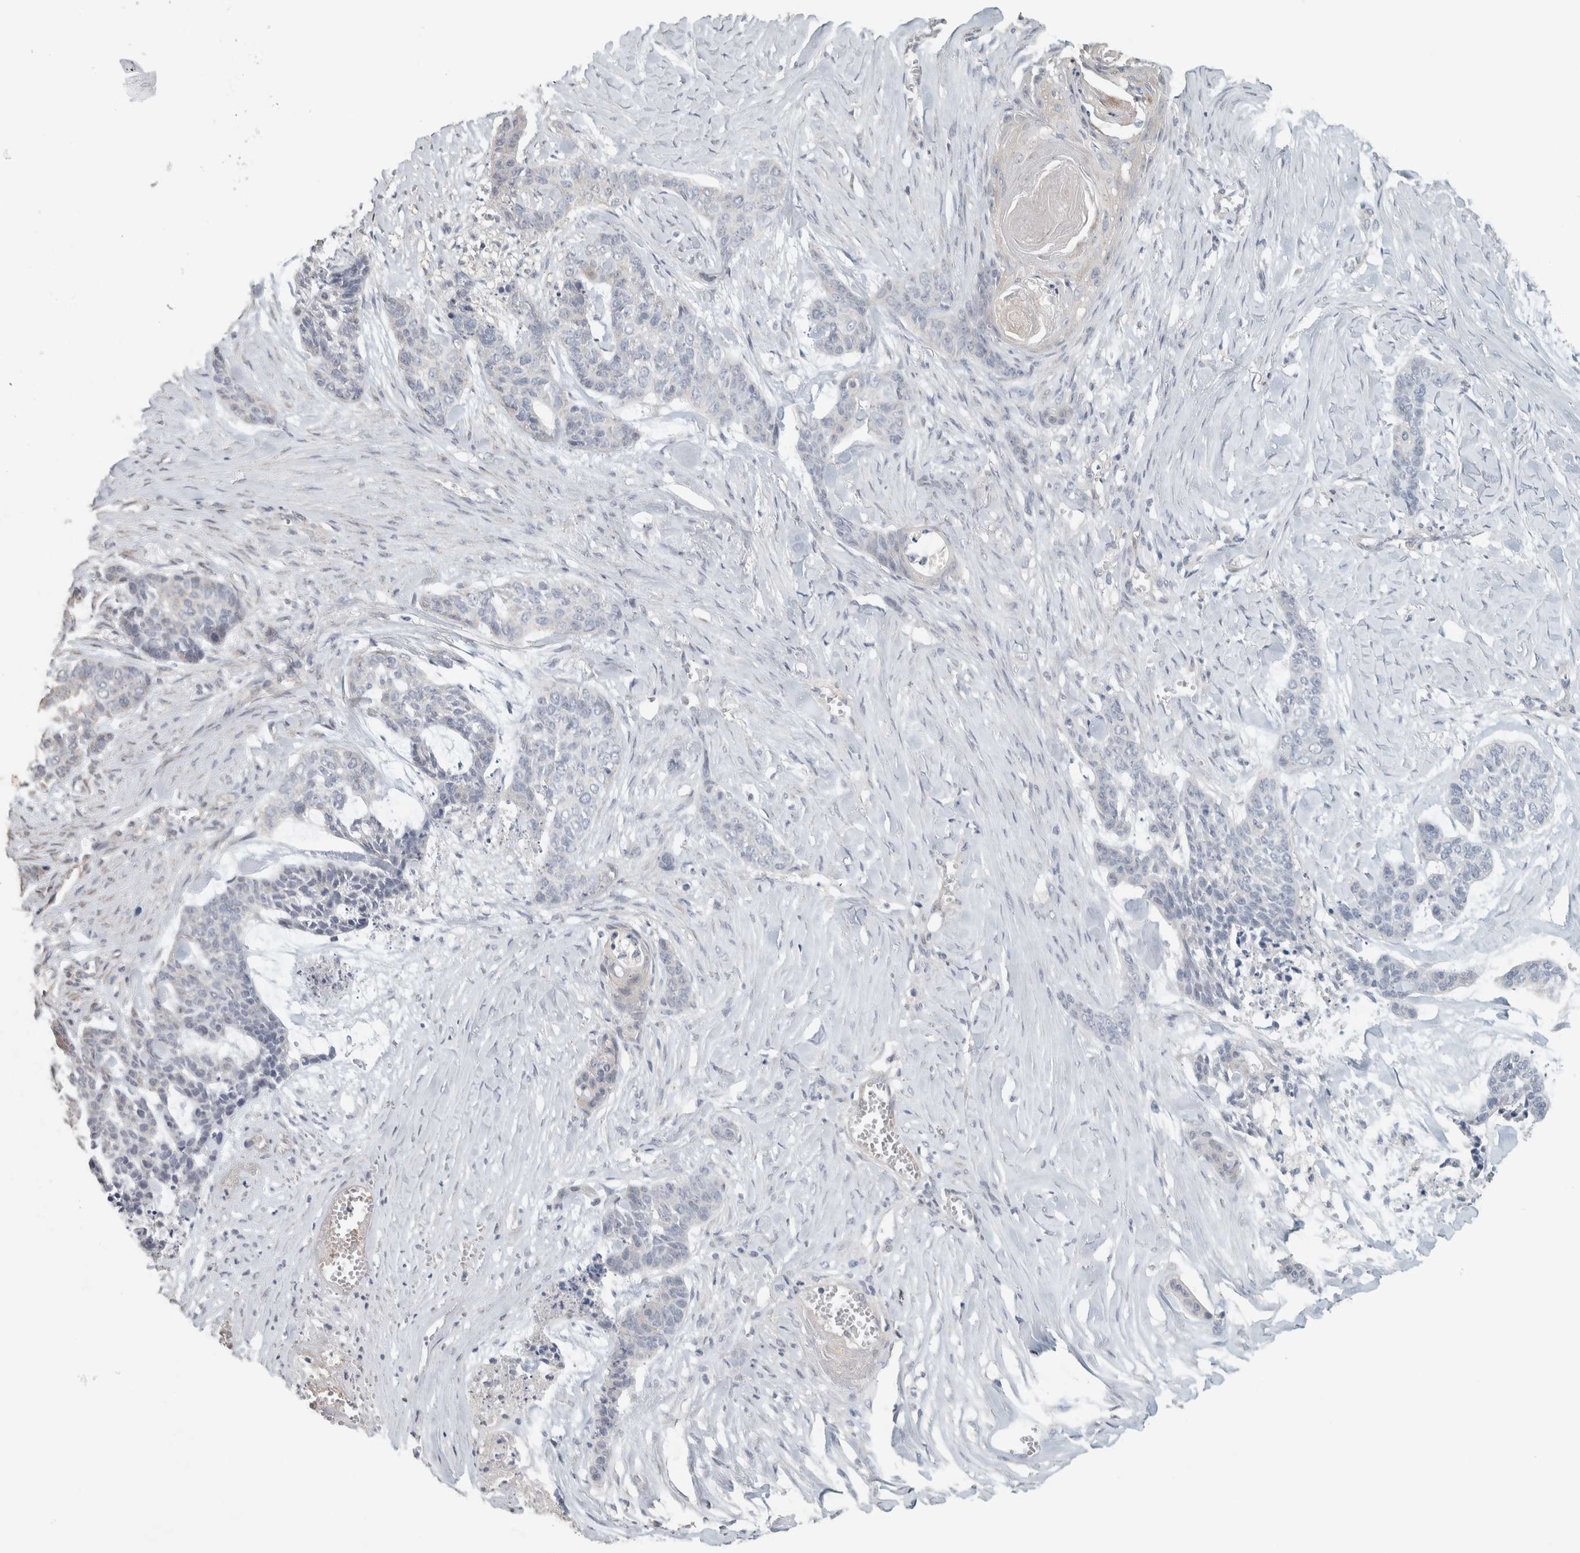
{"staining": {"intensity": "negative", "quantity": "none", "location": "none"}, "tissue": "skin cancer", "cell_type": "Tumor cells", "image_type": "cancer", "snomed": [{"axis": "morphology", "description": "Basal cell carcinoma"}, {"axis": "topography", "description": "Skin"}], "caption": "High power microscopy histopathology image of an immunohistochemistry photomicrograph of skin cancer (basal cell carcinoma), revealing no significant expression in tumor cells.", "gene": "SCIN", "patient": {"sex": "female", "age": 64}}